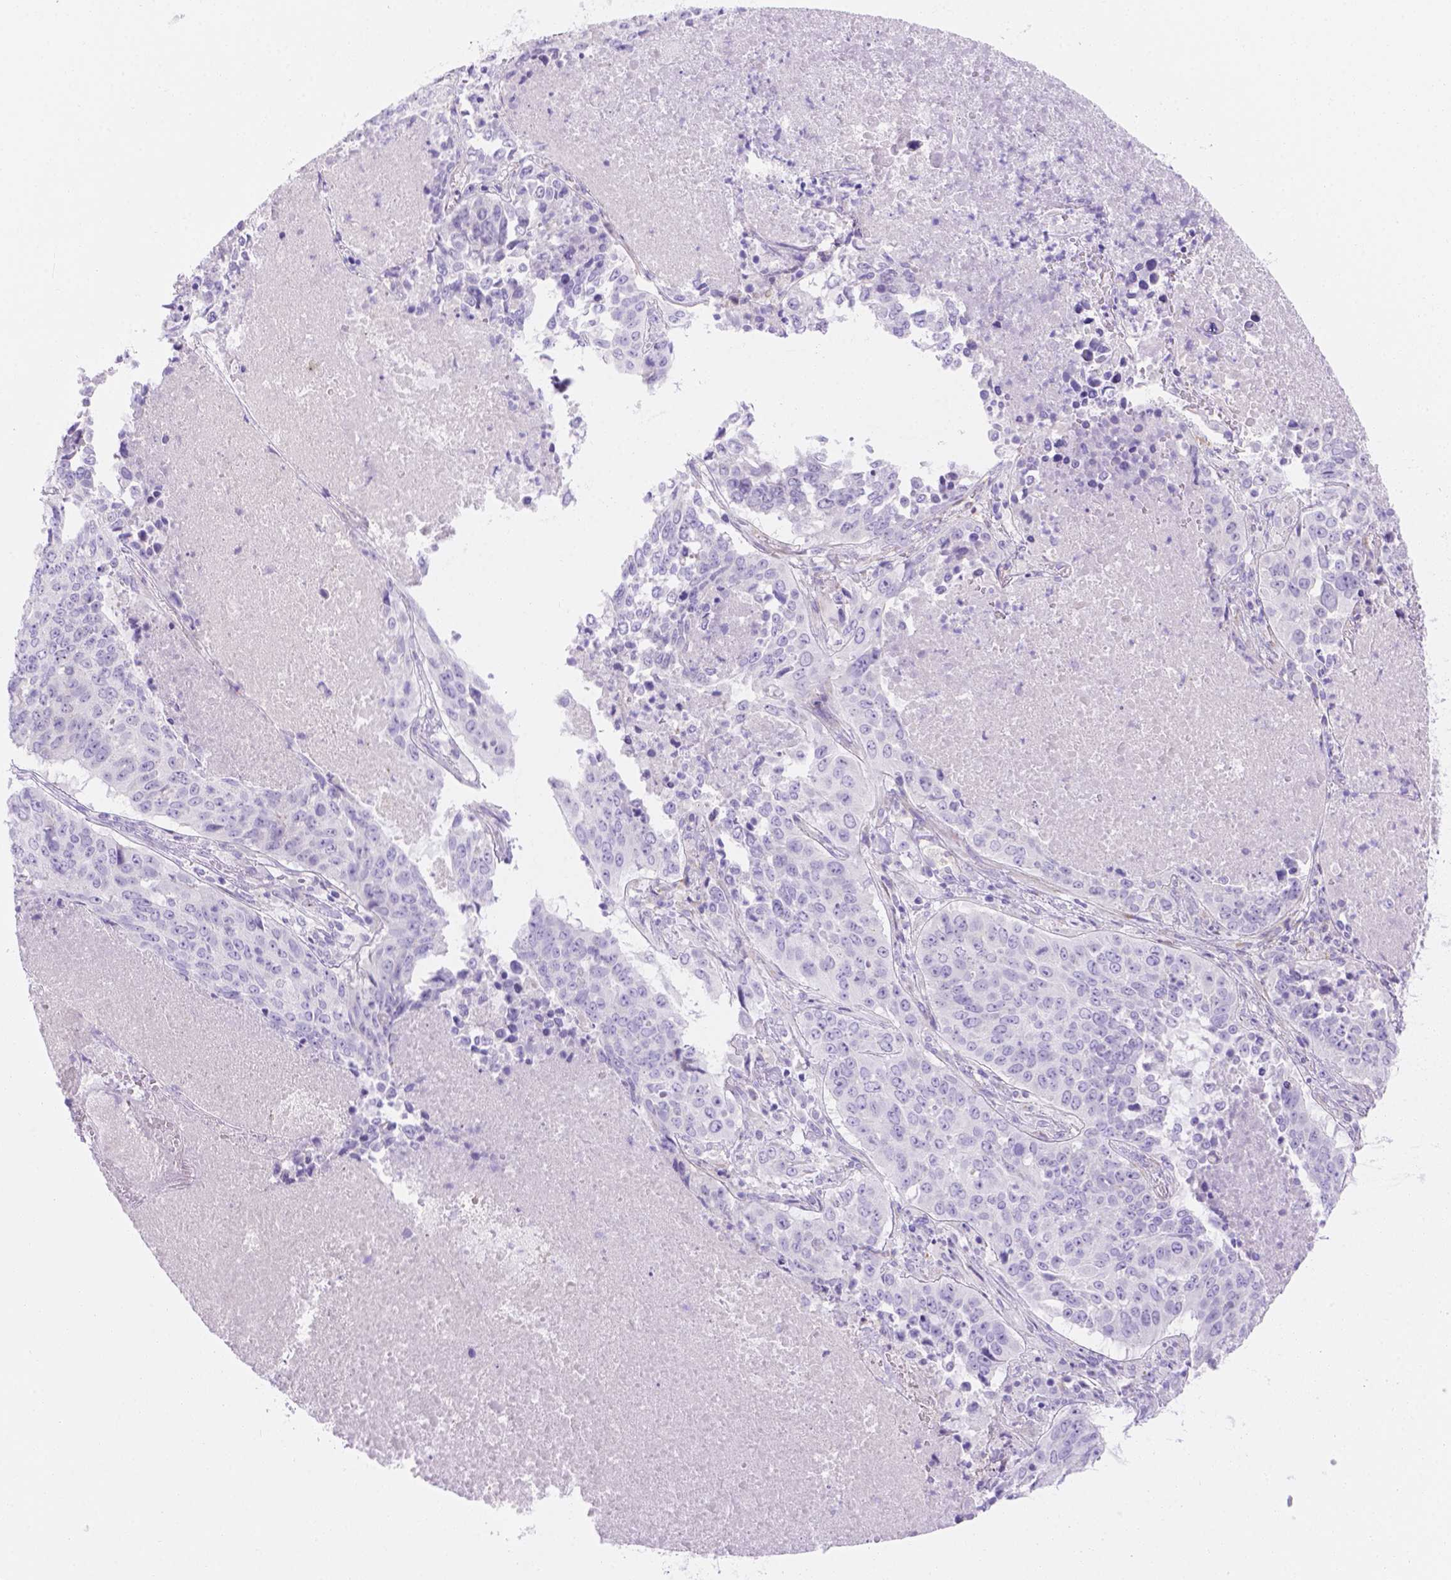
{"staining": {"intensity": "negative", "quantity": "none", "location": "none"}, "tissue": "lung cancer", "cell_type": "Tumor cells", "image_type": "cancer", "snomed": [{"axis": "morphology", "description": "Normal tissue, NOS"}, {"axis": "morphology", "description": "Squamous cell carcinoma, NOS"}, {"axis": "topography", "description": "Bronchus"}, {"axis": "topography", "description": "Lung"}], "caption": "Tumor cells show no significant staining in lung cancer.", "gene": "MLN", "patient": {"sex": "male", "age": 64}}